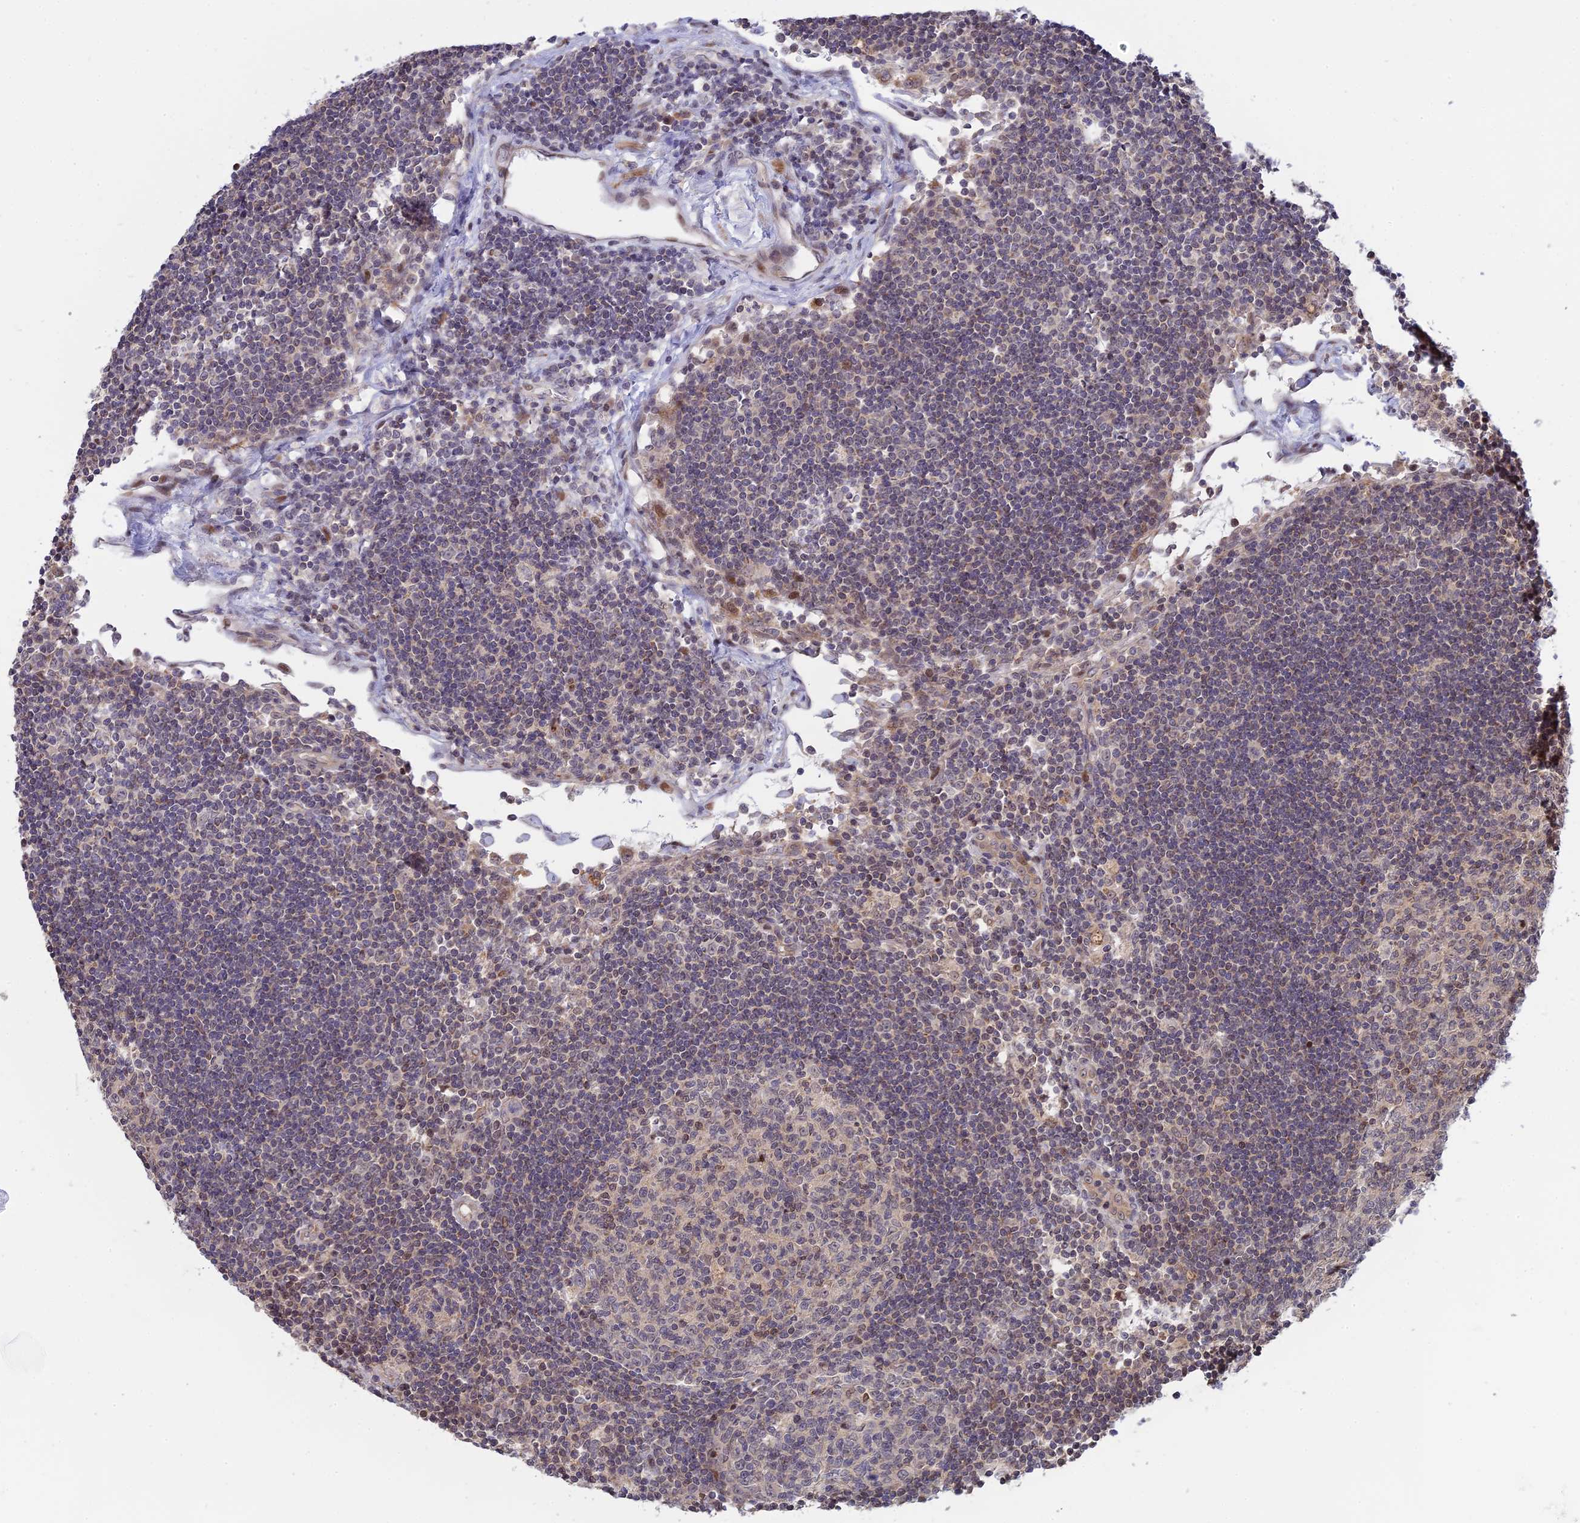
{"staining": {"intensity": "moderate", "quantity": "<25%", "location": "nuclear"}, "tissue": "lymph node", "cell_type": "Germinal center cells", "image_type": "normal", "snomed": [{"axis": "morphology", "description": "Normal tissue, NOS"}, {"axis": "topography", "description": "Lymph node"}], "caption": "High-magnification brightfield microscopy of benign lymph node stained with DAB (brown) and counterstained with hematoxylin (blue). germinal center cells exhibit moderate nuclear positivity is appreciated in approximately<25% of cells. The protein is shown in brown color, while the nuclei are stained blue.", "gene": "GSKIP", "patient": {"sex": "female", "age": 73}}